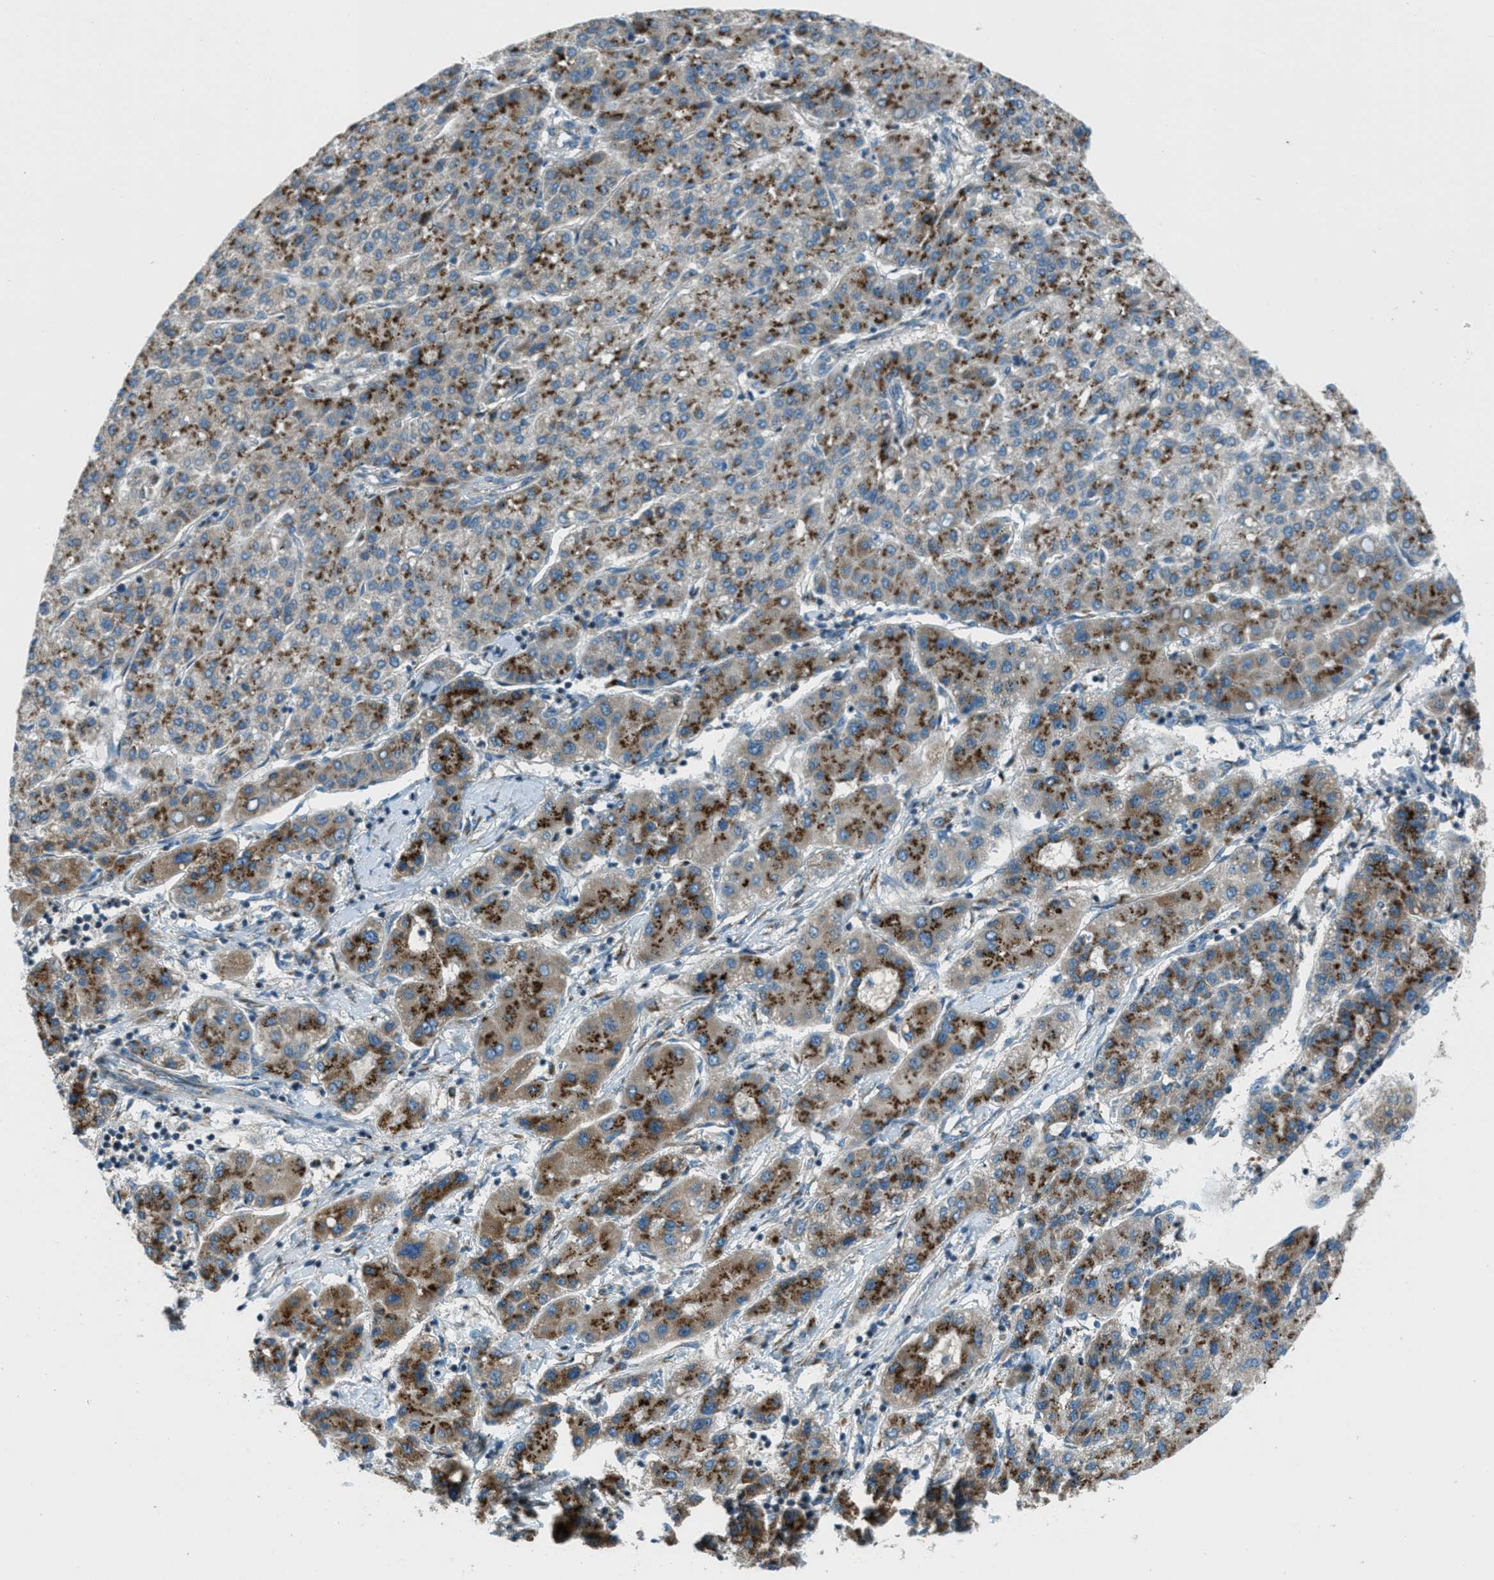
{"staining": {"intensity": "strong", "quantity": ">75%", "location": "cytoplasmic/membranous"}, "tissue": "liver cancer", "cell_type": "Tumor cells", "image_type": "cancer", "snomed": [{"axis": "morphology", "description": "Carcinoma, Hepatocellular, NOS"}, {"axis": "topography", "description": "Liver"}], "caption": "Immunohistochemistry of human liver cancer exhibits high levels of strong cytoplasmic/membranous positivity in approximately >75% of tumor cells. (Stains: DAB (3,3'-diaminobenzidine) in brown, nuclei in blue, Microscopy: brightfield microscopy at high magnification).", "gene": "BCKDK", "patient": {"sex": "male", "age": 65}}